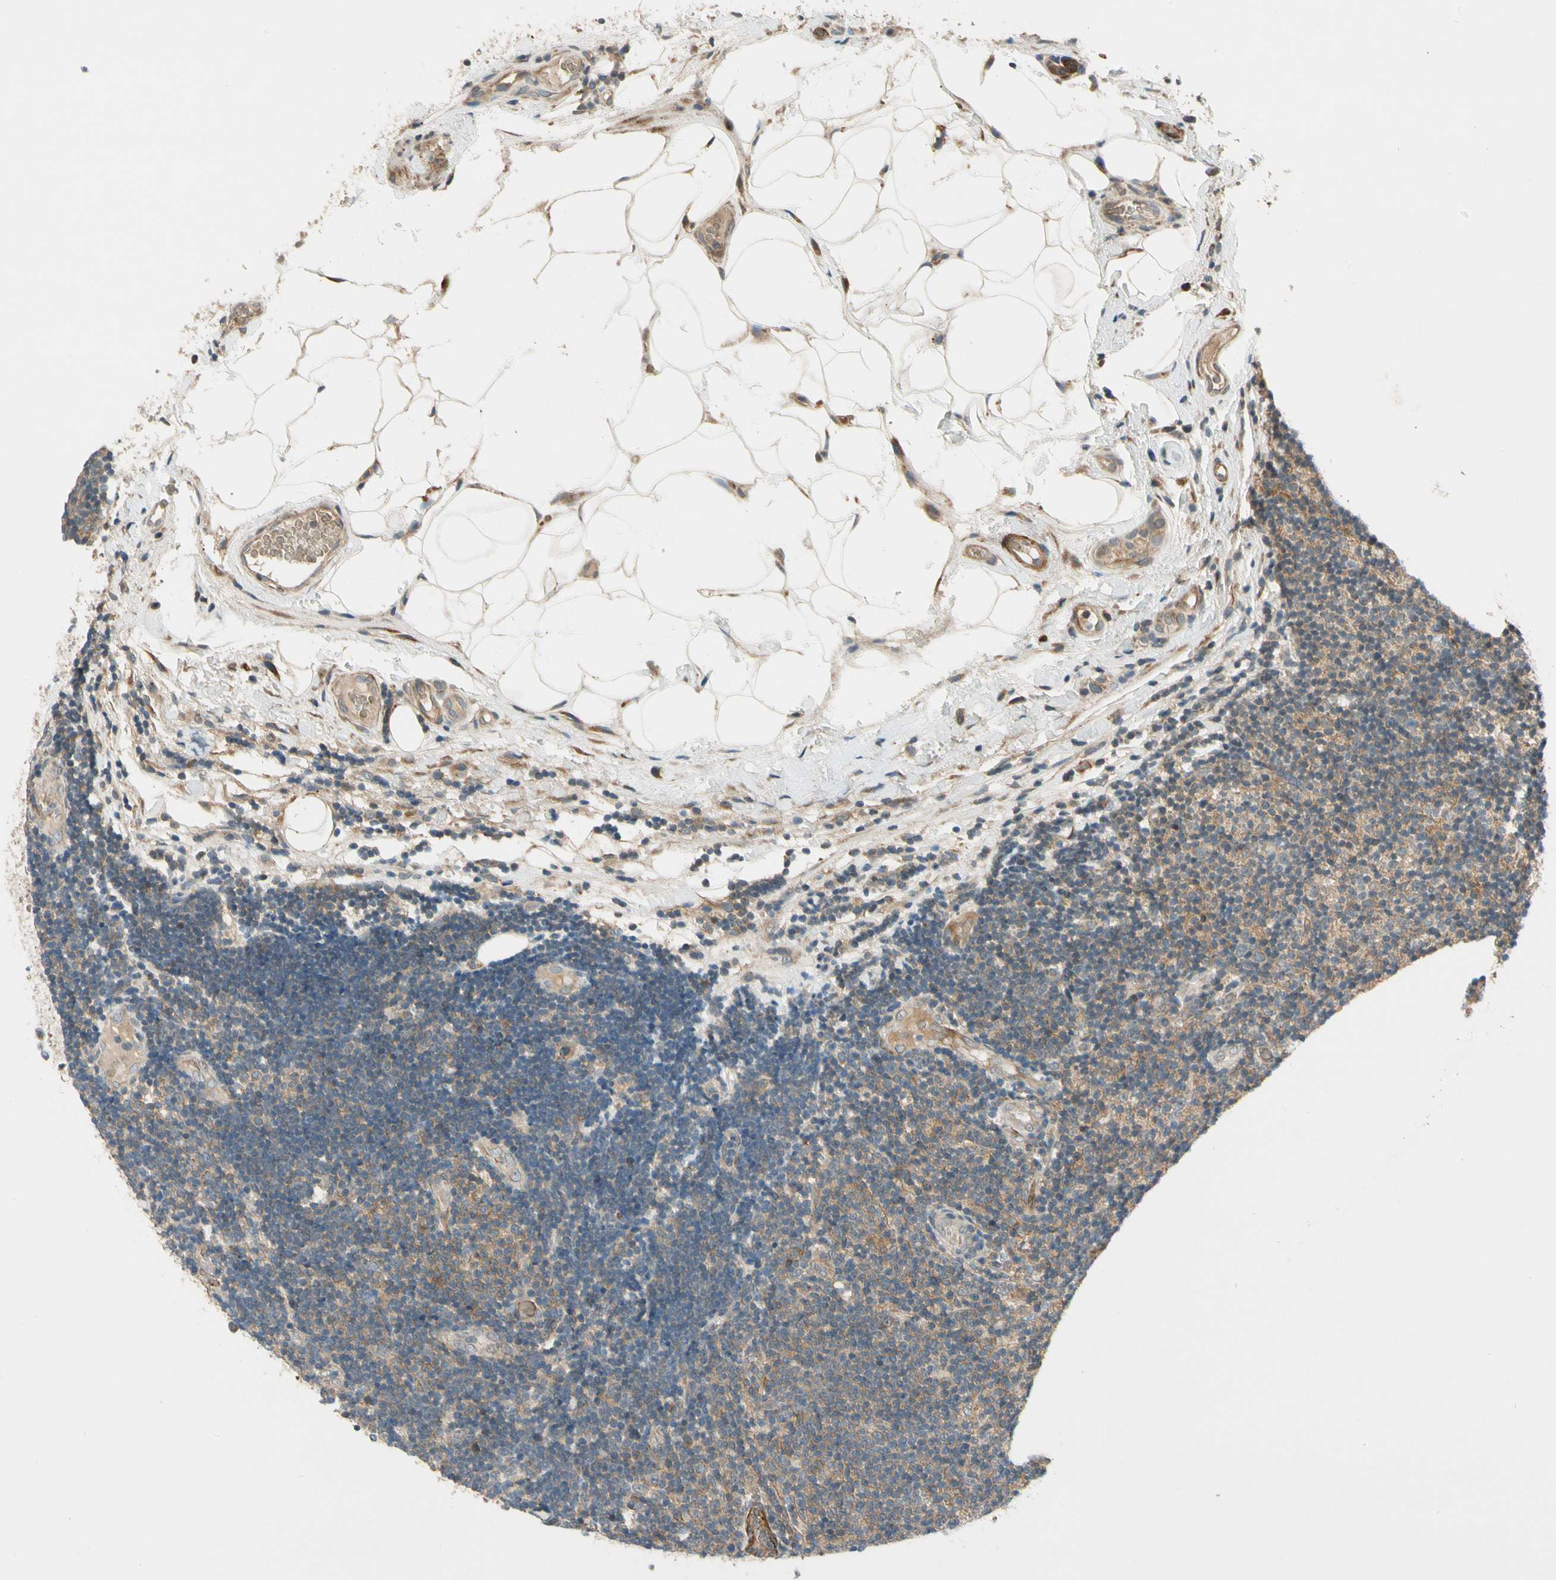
{"staining": {"intensity": "moderate", "quantity": "<25%", "location": "cytoplasmic/membranous"}, "tissue": "lymphoma", "cell_type": "Tumor cells", "image_type": "cancer", "snomed": [{"axis": "morphology", "description": "Malignant lymphoma, non-Hodgkin's type, Low grade"}, {"axis": "topography", "description": "Lymph node"}], "caption": "Low-grade malignant lymphoma, non-Hodgkin's type was stained to show a protein in brown. There is low levels of moderate cytoplasmic/membranous positivity in about <25% of tumor cells.", "gene": "MST1R", "patient": {"sex": "male", "age": 83}}